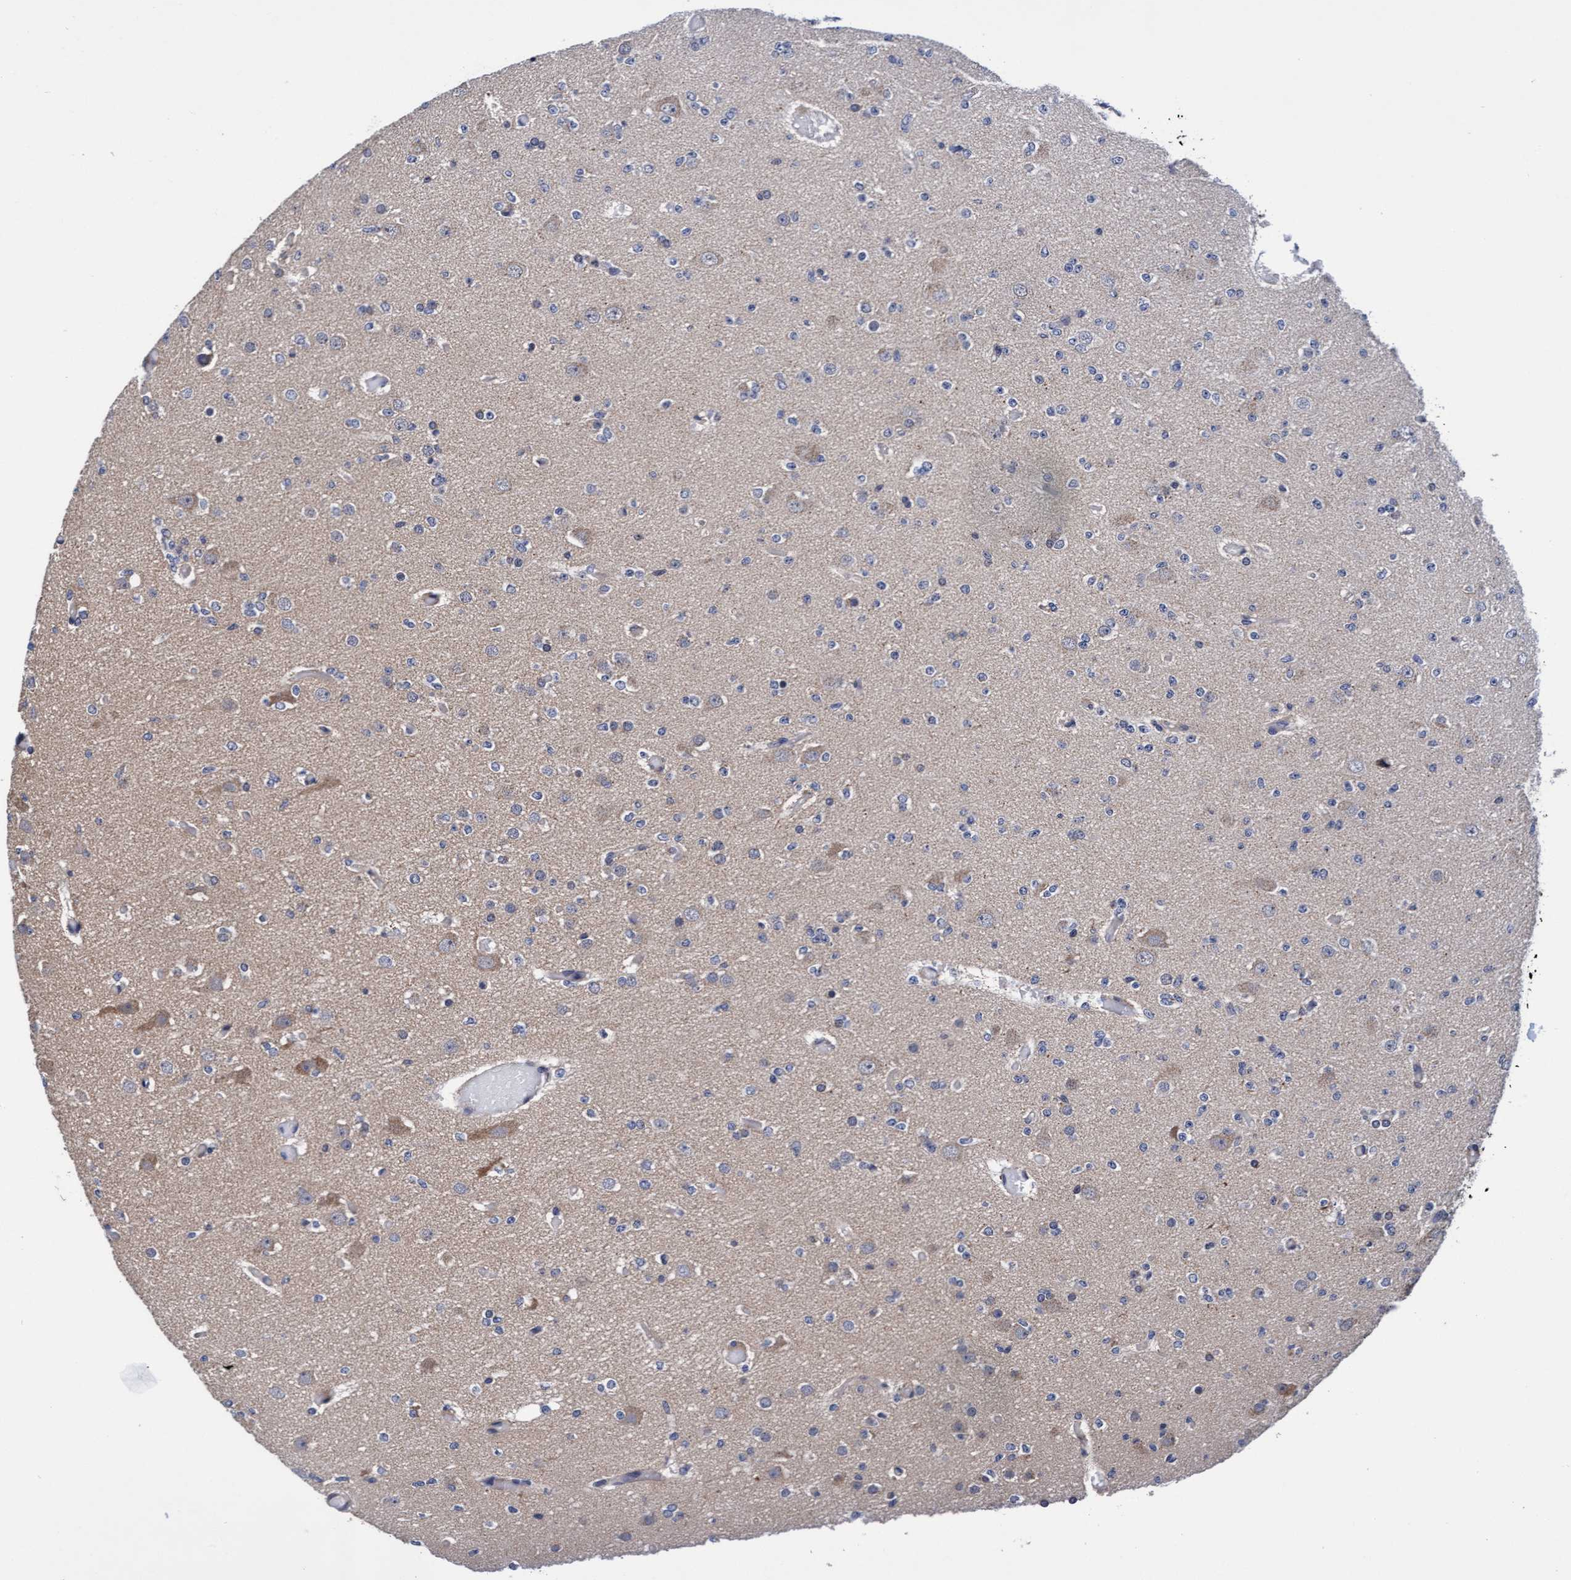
{"staining": {"intensity": "negative", "quantity": "none", "location": "none"}, "tissue": "glioma", "cell_type": "Tumor cells", "image_type": "cancer", "snomed": [{"axis": "morphology", "description": "Glioma, malignant, Low grade"}, {"axis": "topography", "description": "Brain"}], "caption": "Tumor cells show no significant staining in malignant glioma (low-grade).", "gene": "EFCAB13", "patient": {"sex": "female", "age": 22}}